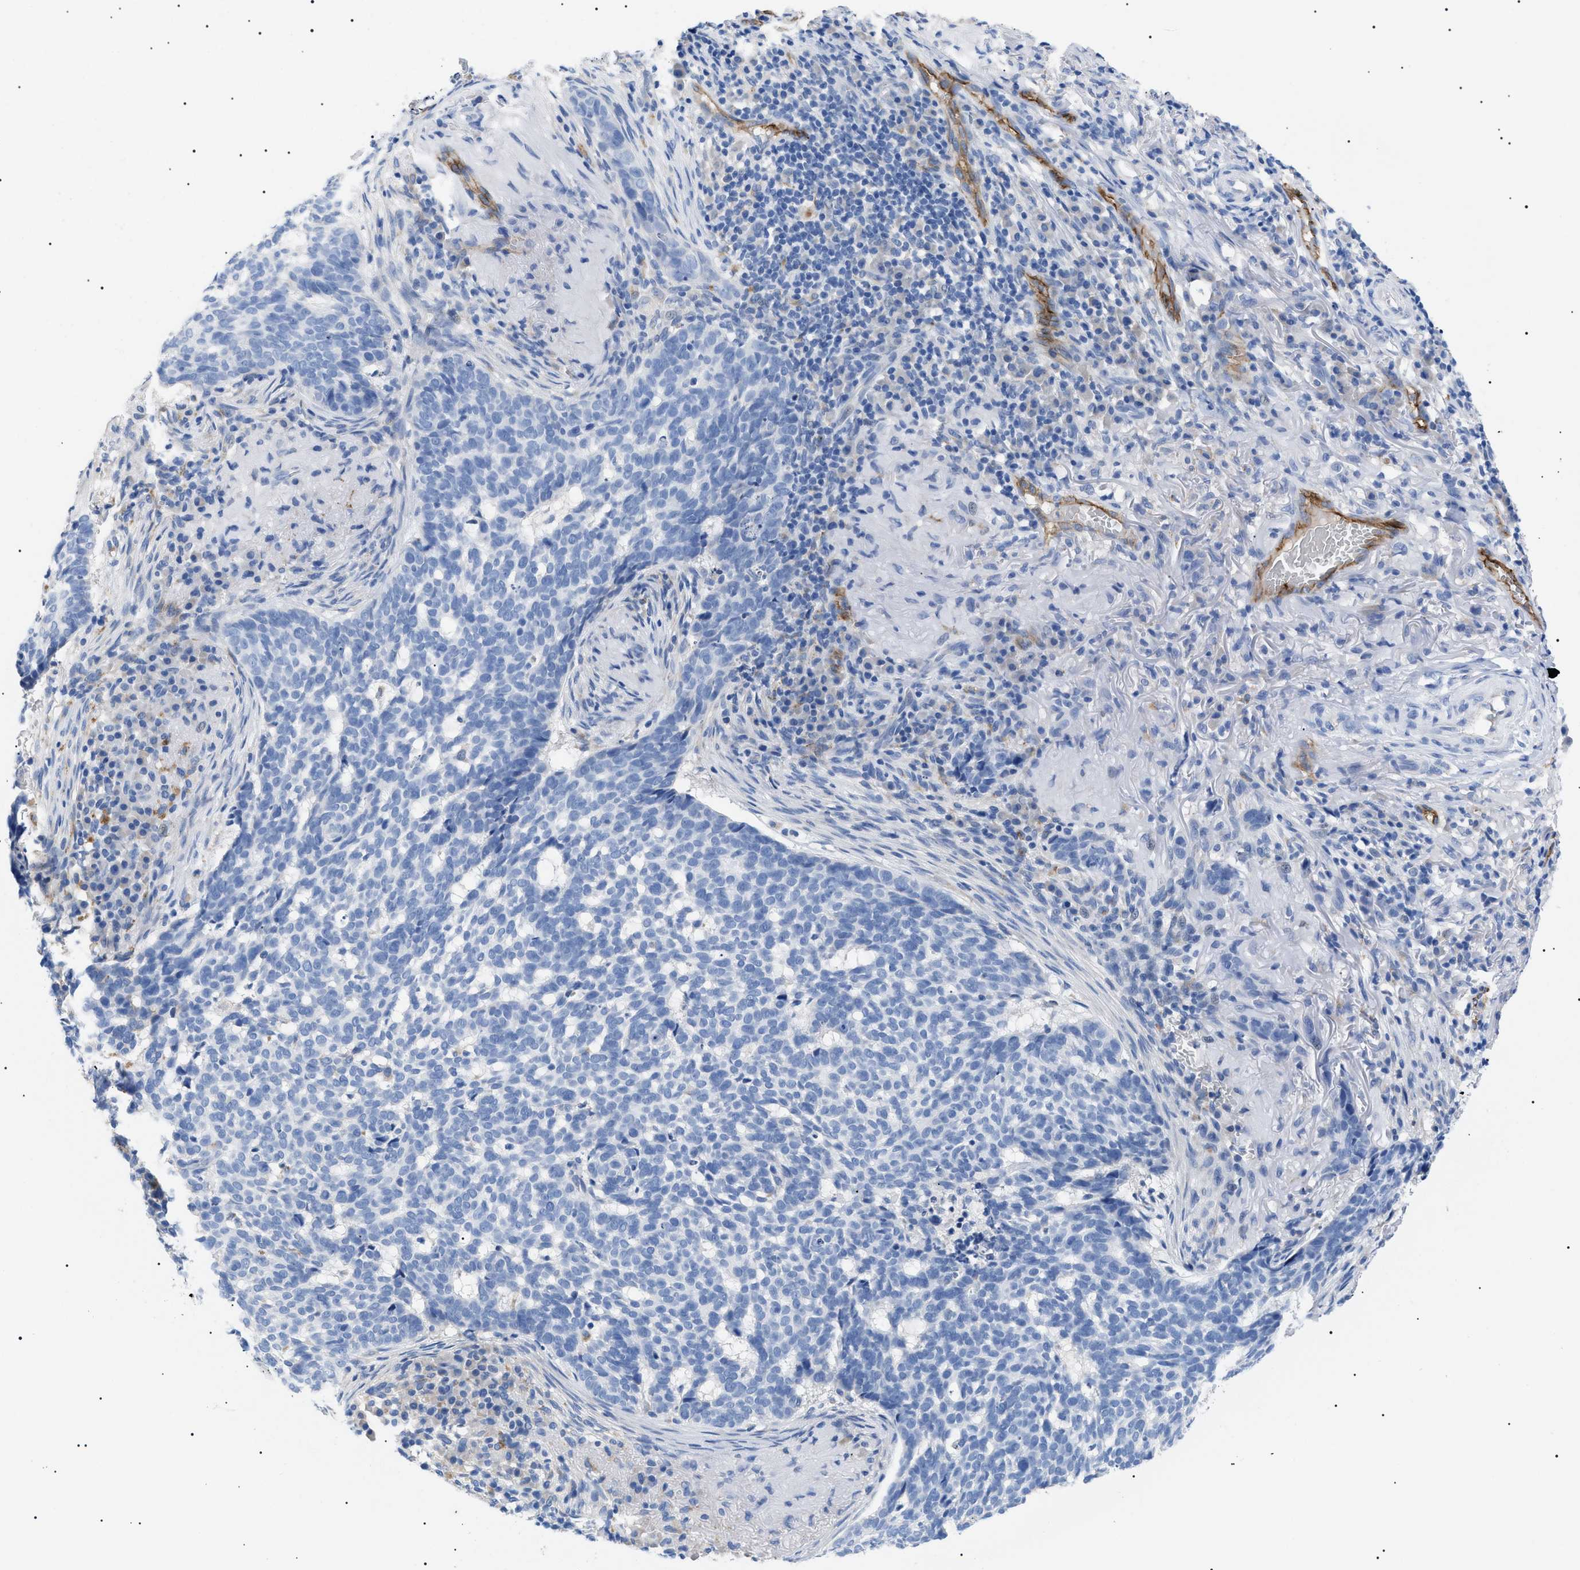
{"staining": {"intensity": "negative", "quantity": "none", "location": "none"}, "tissue": "skin cancer", "cell_type": "Tumor cells", "image_type": "cancer", "snomed": [{"axis": "morphology", "description": "Basal cell carcinoma"}, {"axis": "topography", "description": "Skin"}], "caption": "Protein analysis of skin cancer displays no significant expression in tumor cells.", "gene": "ACKR1", "patient": {"sex": "male", "age": 85}}